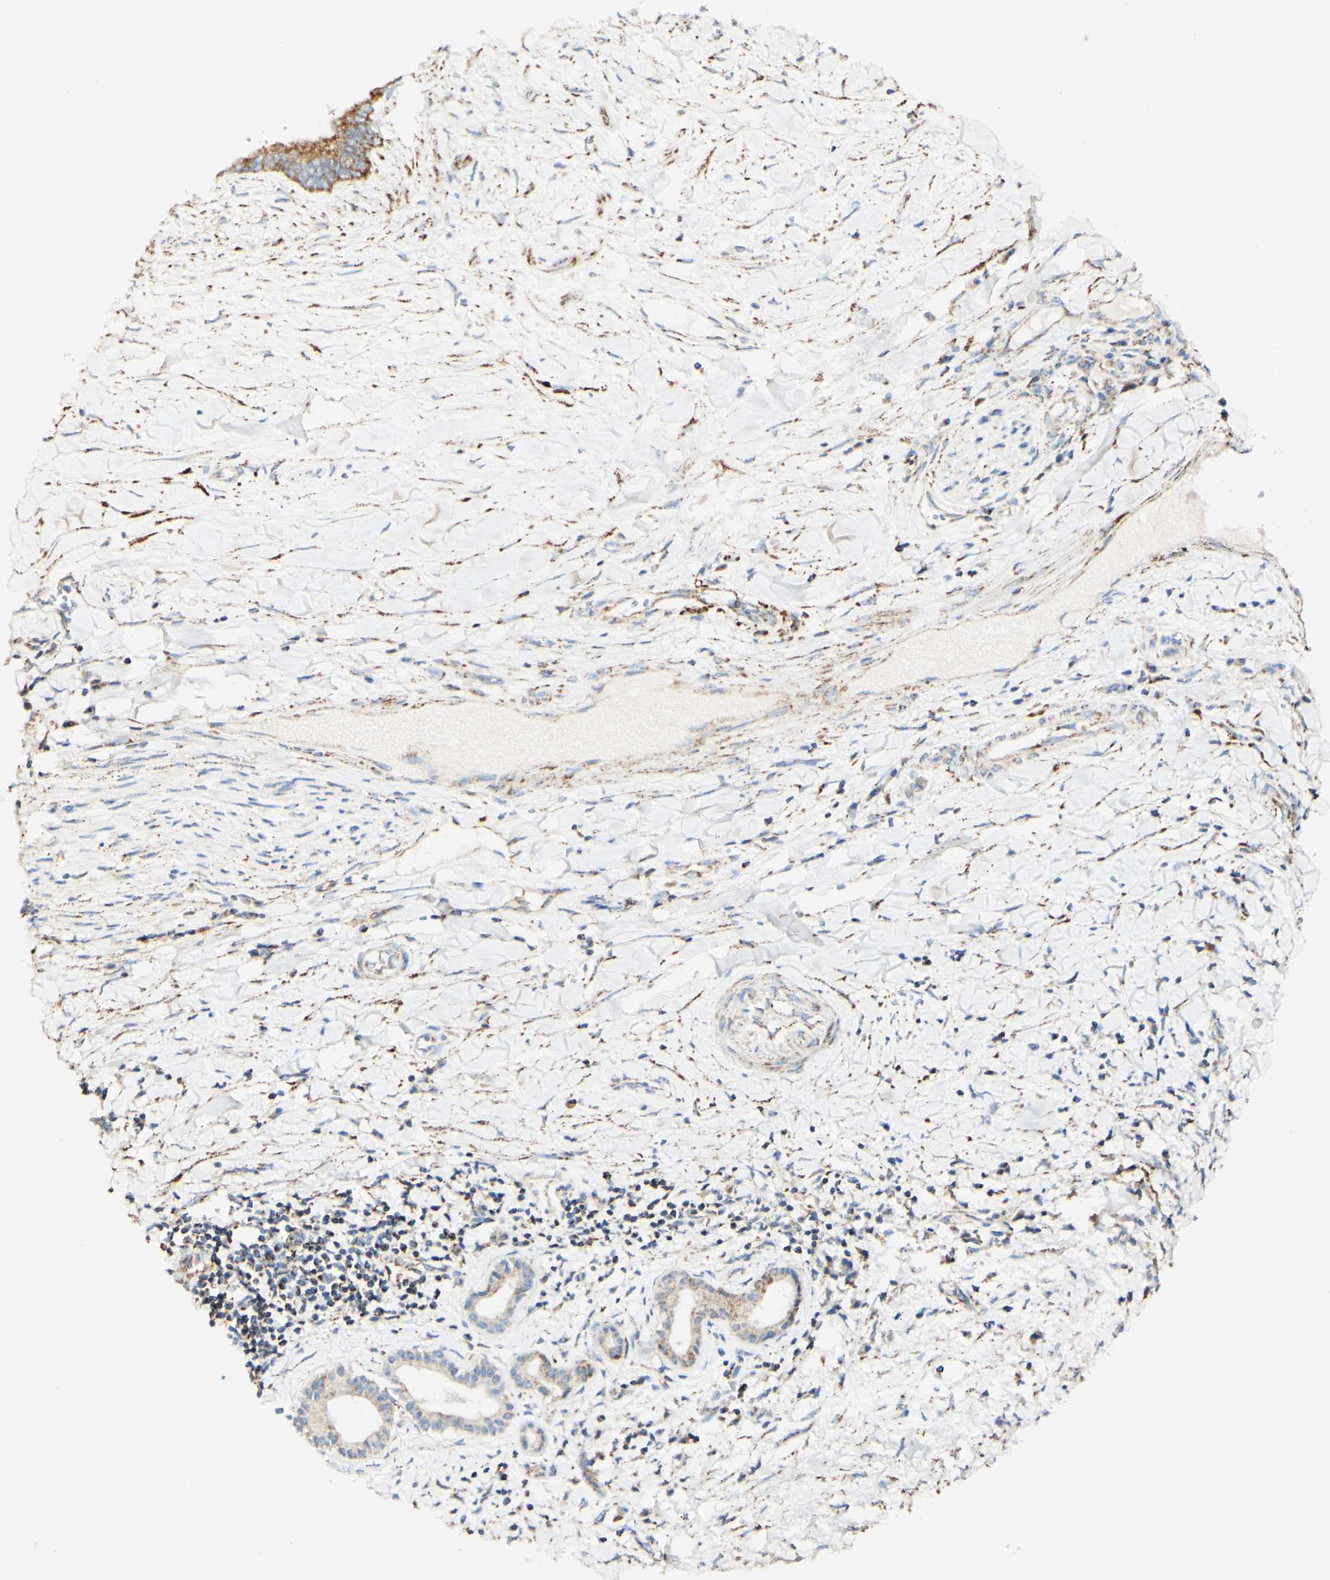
{"staining": {"intensity": "moderate", "quantity": "<25%", "location": "cytoplasmic/membranous"}, "tissue": "liver cancer", "cell_type": "Tumor cells", "image_type": "cancer", "snomed": [{"axis": "morphology", "description": "Cholangiocarcinoma"}, {"axis": "topography", "description": "Liver"}], "caption": "This histopathology image reveals liver cholangiocarcinoma stained with immunohistochemistry (IHC) to label a protein in brown. The cytoplasmic/membranous of tumor cells show moderate positivity for the protein. Nuclei are counter-stained blue.", "gene": "OXCT1", "patient": {"sex": "female", "age": 65}}